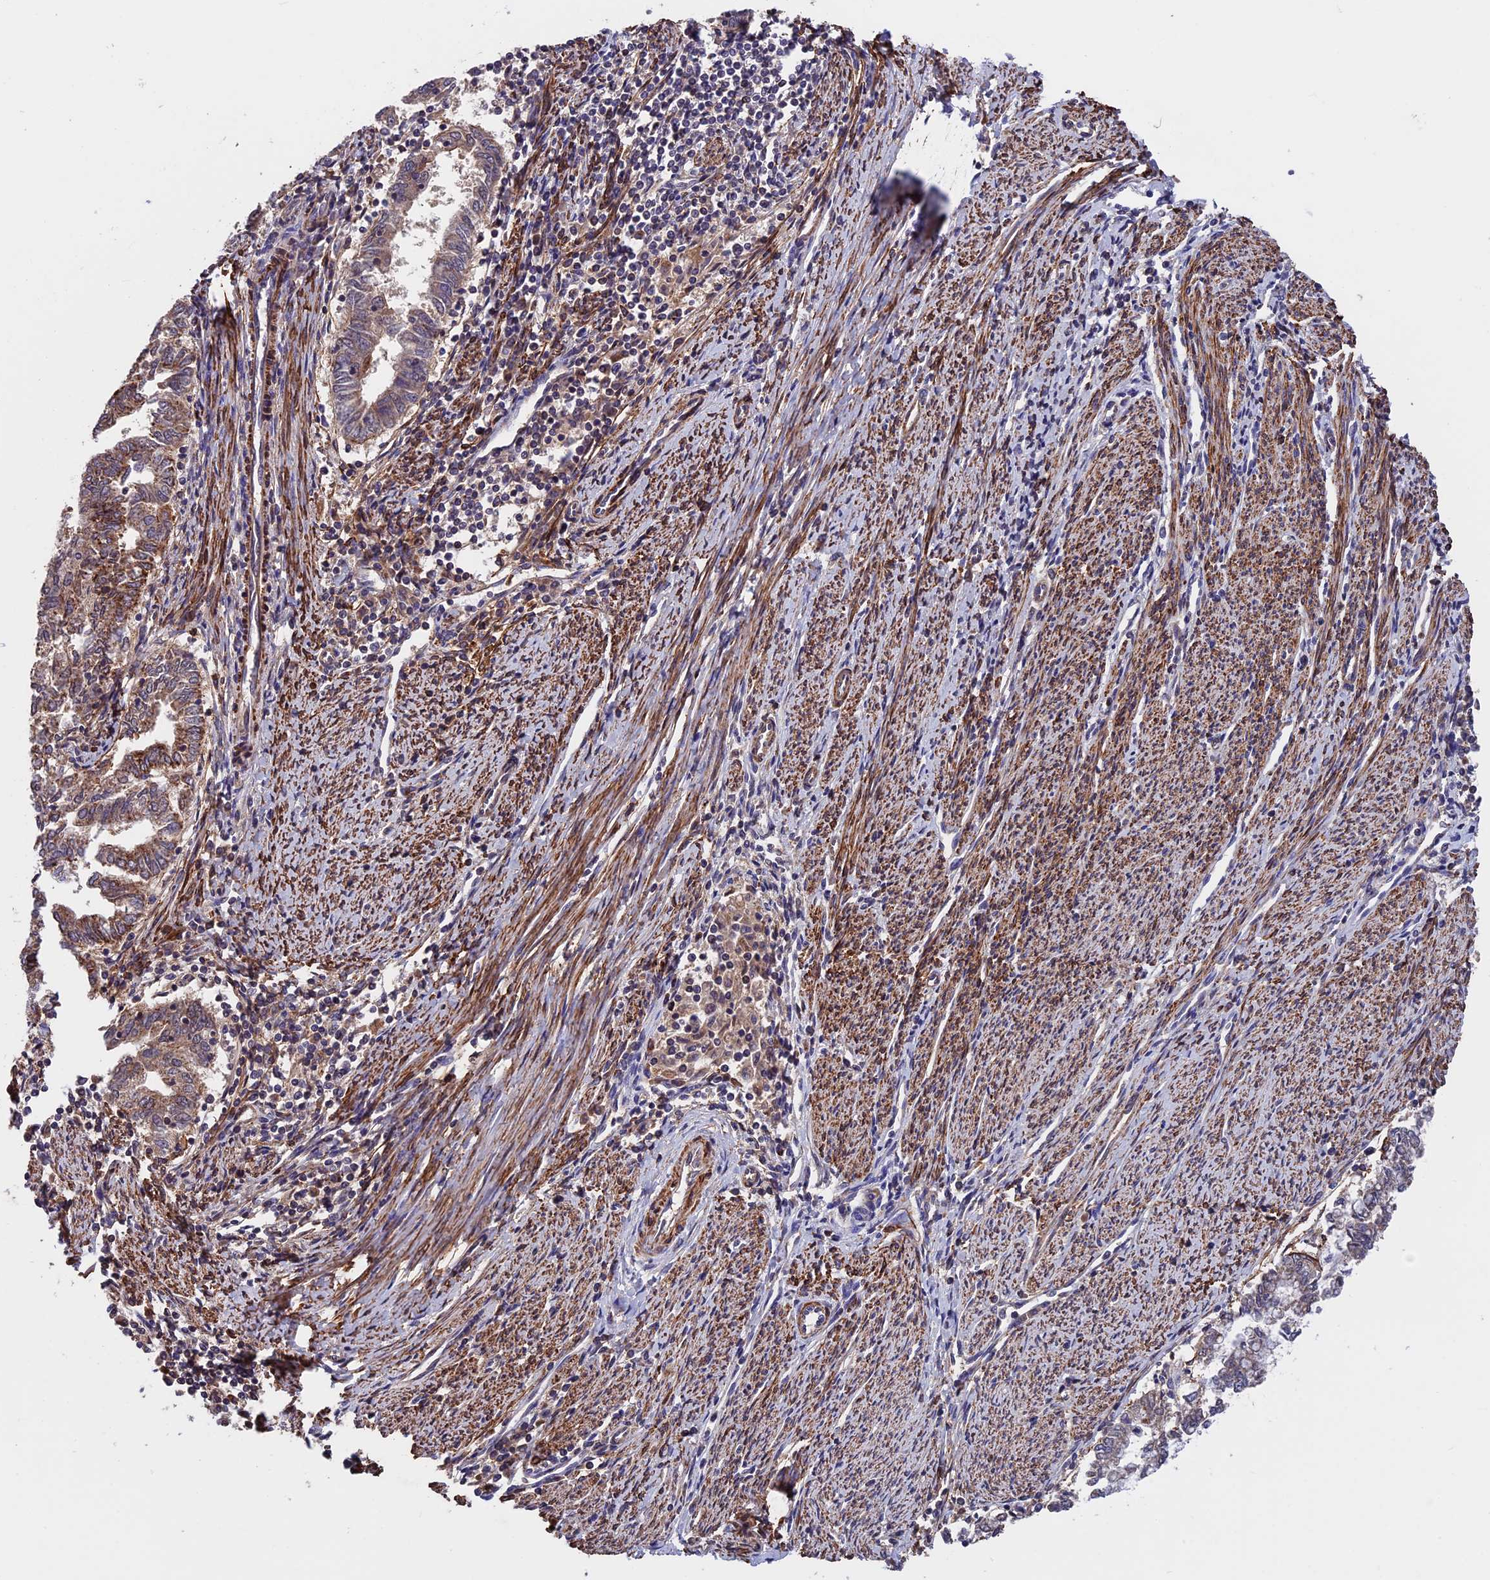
{"staining": {"intensity": "moderate", "quantity": "25%-75%", "location": "cytoplasmic/membranous"}, "tissue": "endometrial cancer", "cell_type": "Tumor cells", "image_type": "cancer", "snomed": [{"axis": "morphology", "description": "Adenocarcinoma, NOS"}, {"axis": "topography", "description": "Endometrium"}], "caption": "Tumor cells show medium levels of moderate cytoplasmic/membranous expression in approximately 25%-75% of cells in human adenocarcinoma (endometrial). Nuclei are stained in blue.", "gene": "SLC9A5", "patient": {"sex": "female", "age": 79}}